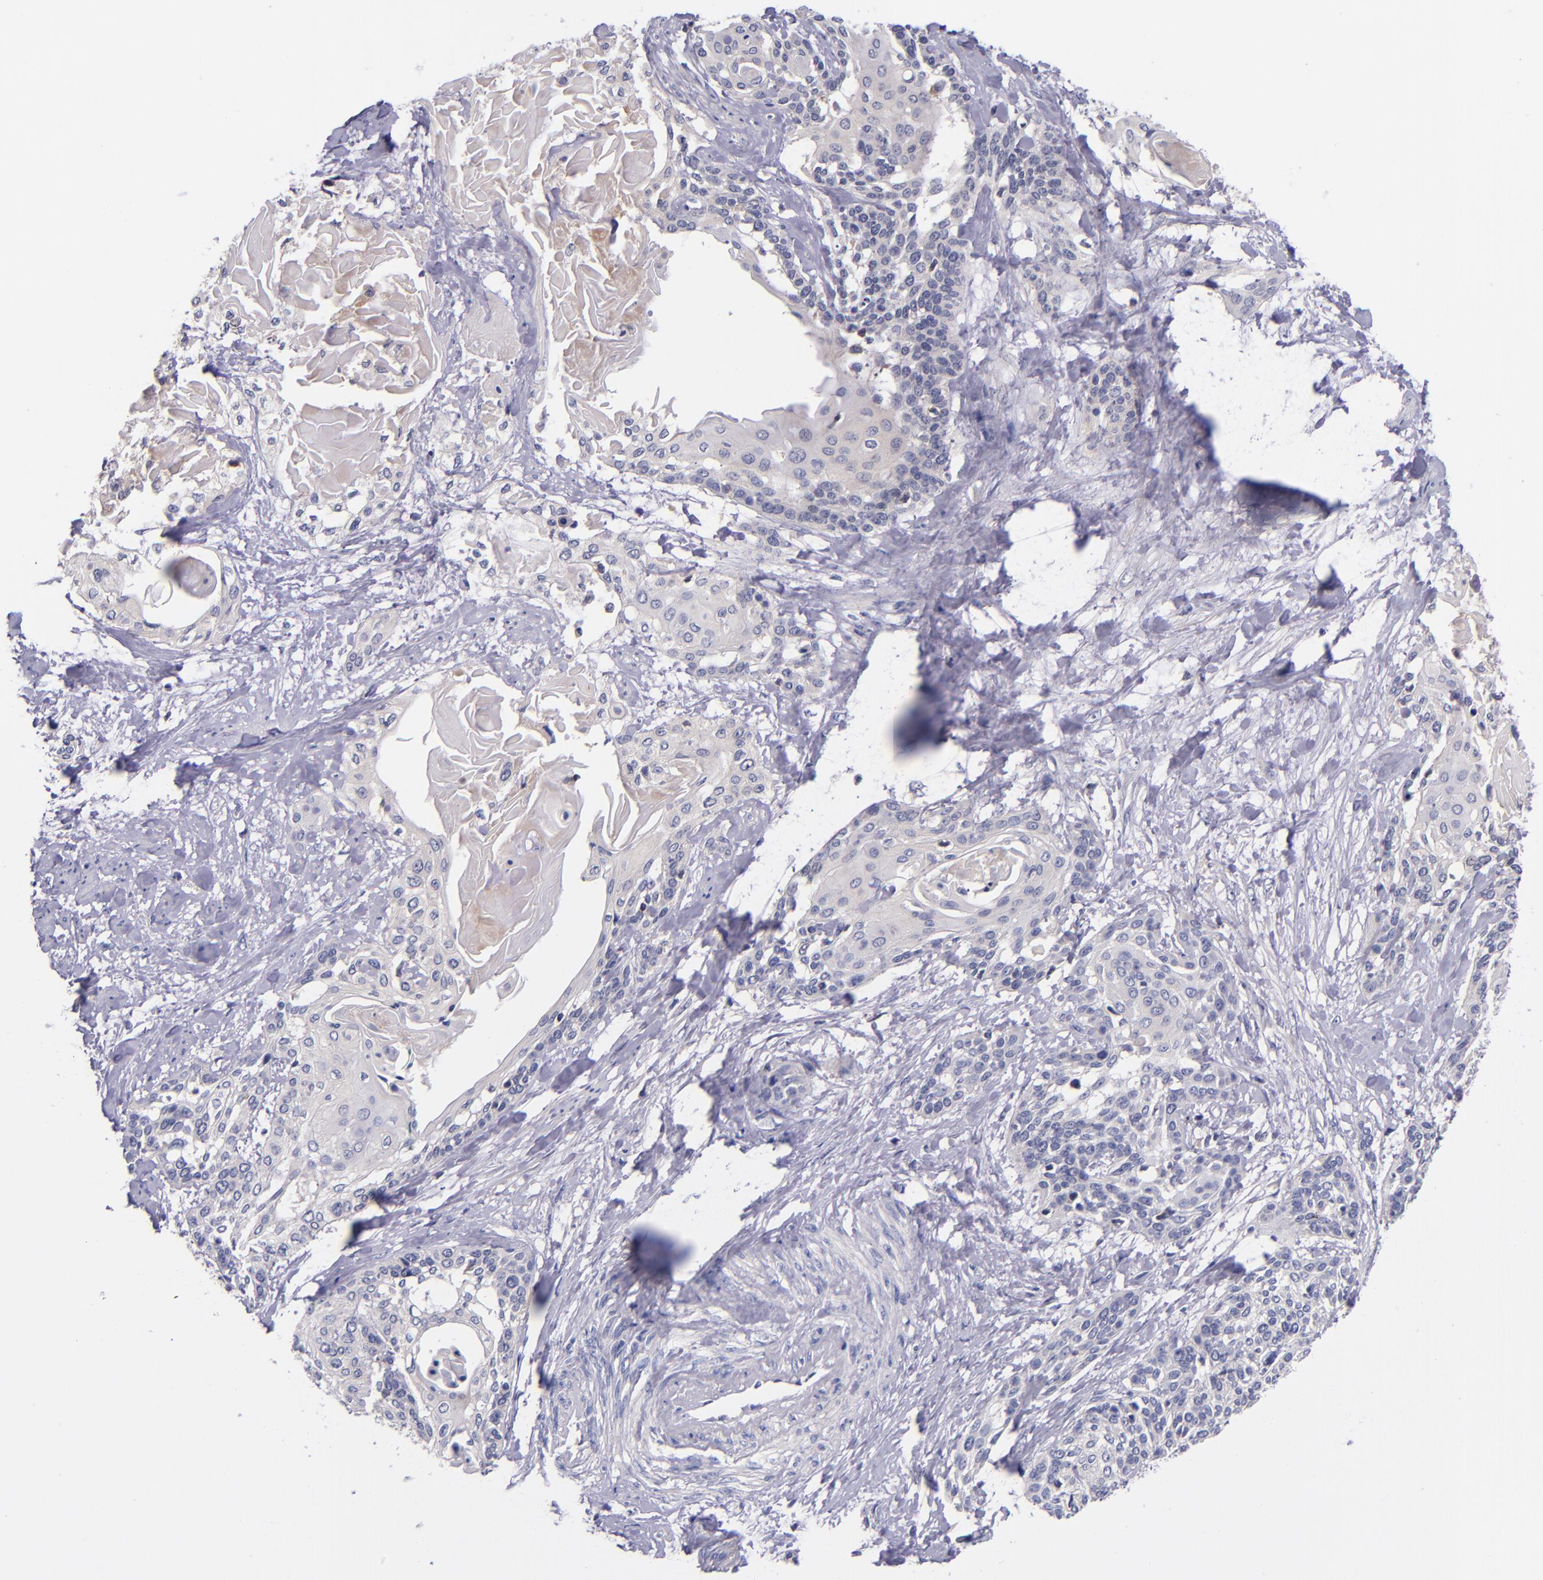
{"staining": {"intensity": "negative", "quantity": "none", "location": "none"}, "tissue": "cervical cancer", "cell_type": "Tumor cells", "image_type": "cancer", "snomed": [{"axis": "morphology", "description": "Squamous cell carcinoma, NOS"}, {"axis": "topography", "description": "Cervix"}], "caption": "Tumor cells show no significant staining in cervical cancer (squamous cell carcinoma).", "gene": "RBP4", "patient": {"sex": "female", "age": 57}}